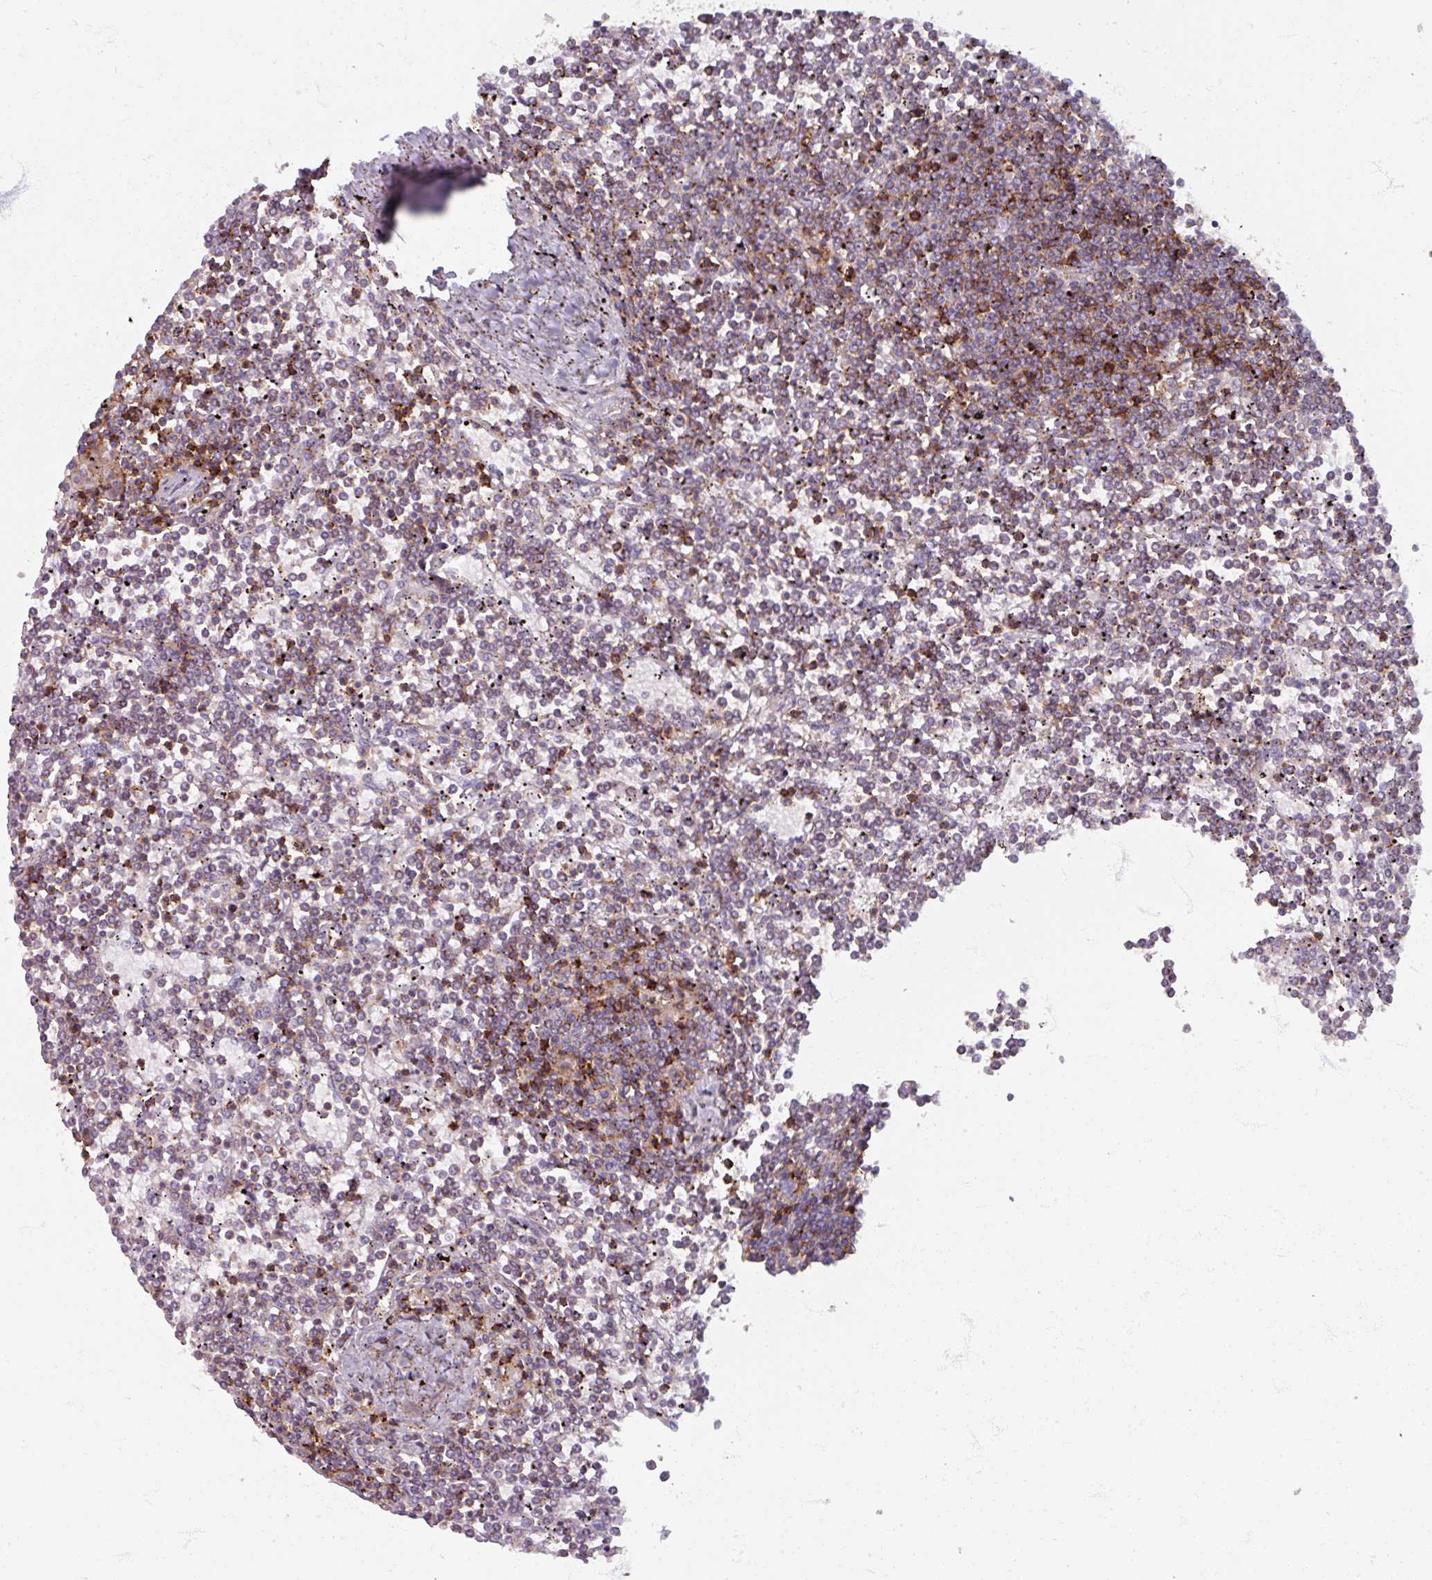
{"staining": {"intensity": "moderate", "quantity": "<25%", "location": "cytoplasmic/membranous"}, "tissue": "lymphoma", "cell_type": "Tumor cells", "image_type": "cancer", "snomed": [{"axis": "morphology", "description": "Malignant lymphoma, non-Hodgkin's type, Low grade"}, {"axis": "topography", "description": "Spleen"}], "caption": "Immunohistochemical staining of human lymphoma reveals low levels of moderate cytoplasmic/membranous positivity in approximately <25% of tumor cells.", "gene": "PTPRC", "patient": {"sex": "female", "age": 19}}